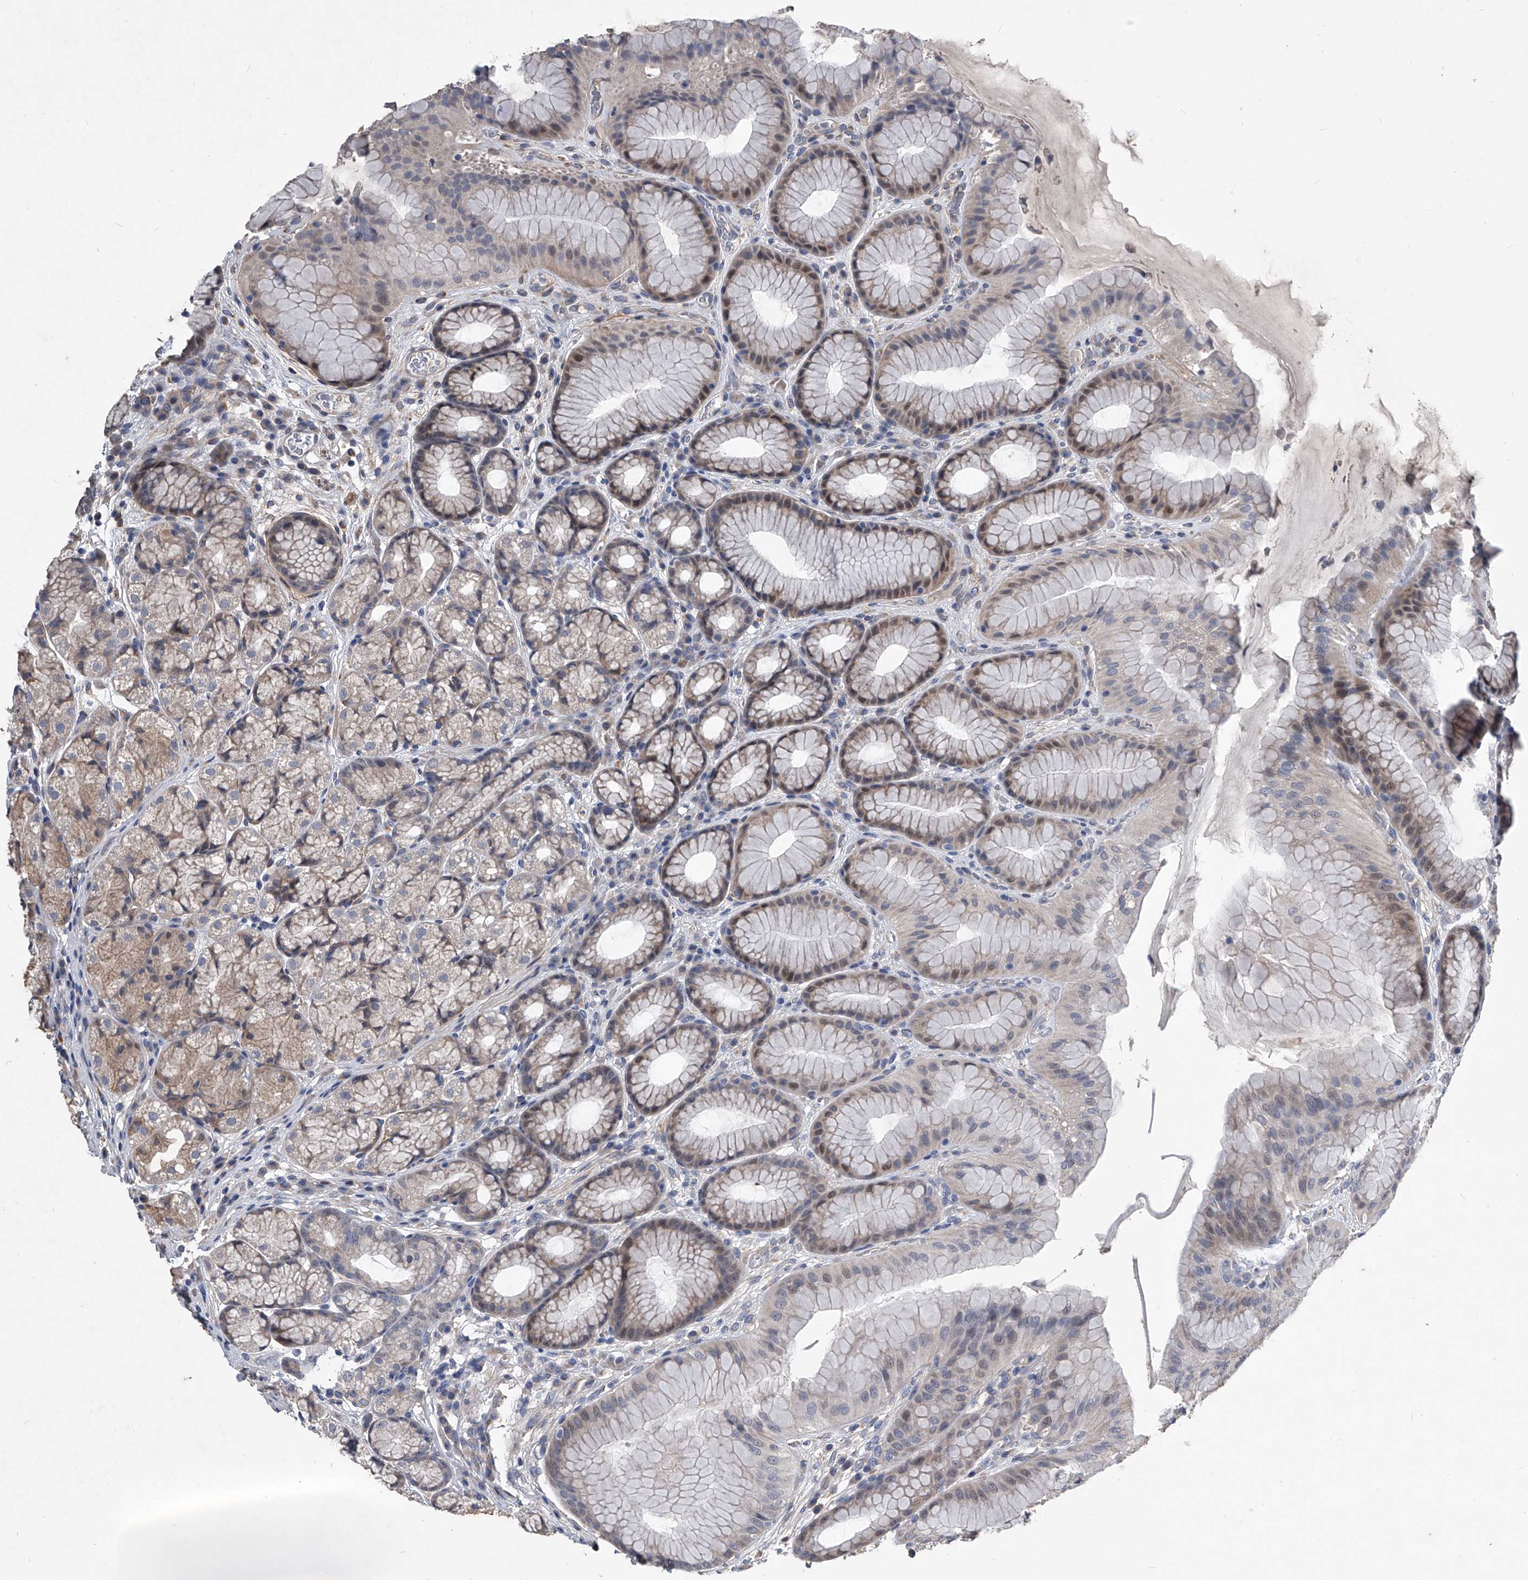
{"staining": {"intensity": "weak", "quantity": "25%-75%", "location": "cytoplasmic/membranous,nuclear"}, "tissue": "stomach", "cell_type": "Glandular cells", "image_type": "normal", "snomed": [{"axis": "morphology", "description": "Normal tissue, NOS"}, {"axis": "topography", "description": "Stomach"}], "caption": "IHC micrograph of normal stomach: human stomach stained using immunohistochemistry demonstrates low levels of weak protein expression localized specifically in the cytoplasmic/membranous,nuclear of glandular cells, appearing as a cytoplasmic/membranous,nuclear brown color.", "gene": "PHACTR1", "patient": {"sex": "male", "age": 57}}